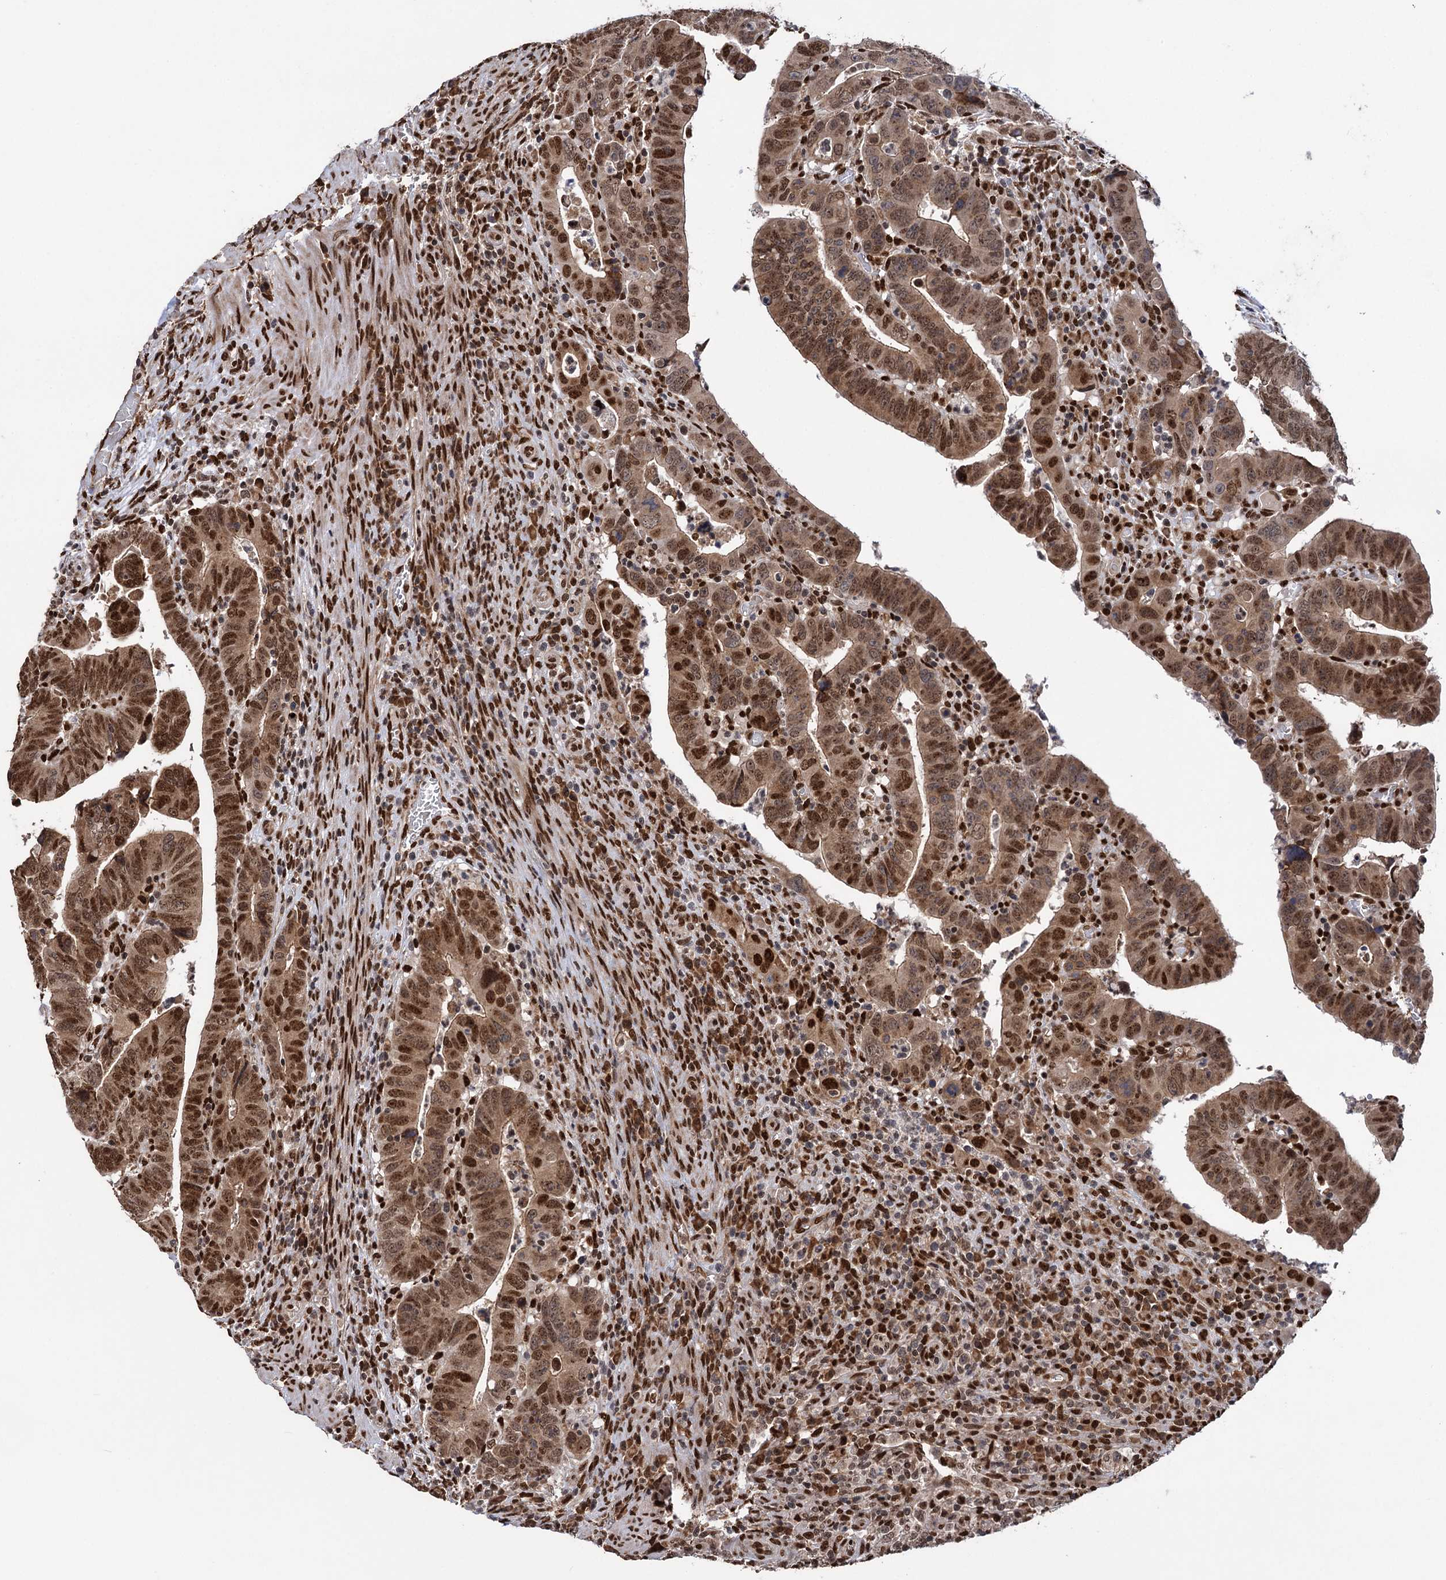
{"staining": {"intensity": "moderate", "quantity": ">75%", "location": "cytoplasmic/membranous,nuclear"}, "tissue": "colorectal cancer", "cell_type": "Tumor cells", "image_type": "cancer", "snomed": [{"axis": "morphology", "description": "Normal tissue, NOS"}, {"axis": "morphology", "description": "Adenocarcinoma, NOS"}, {"axis": "topography", "description": "Rectum"}], "caption": "IHC histopathology image of colorectal adenocarcinoma stained for a protein (brown), which reveals medium levels of moderate cytoplasmic/membranous and nuclear positivity in approximately >75% of tumor cells.", "gene": "MESD", "patient": {"sex": "female", "age": 65}}